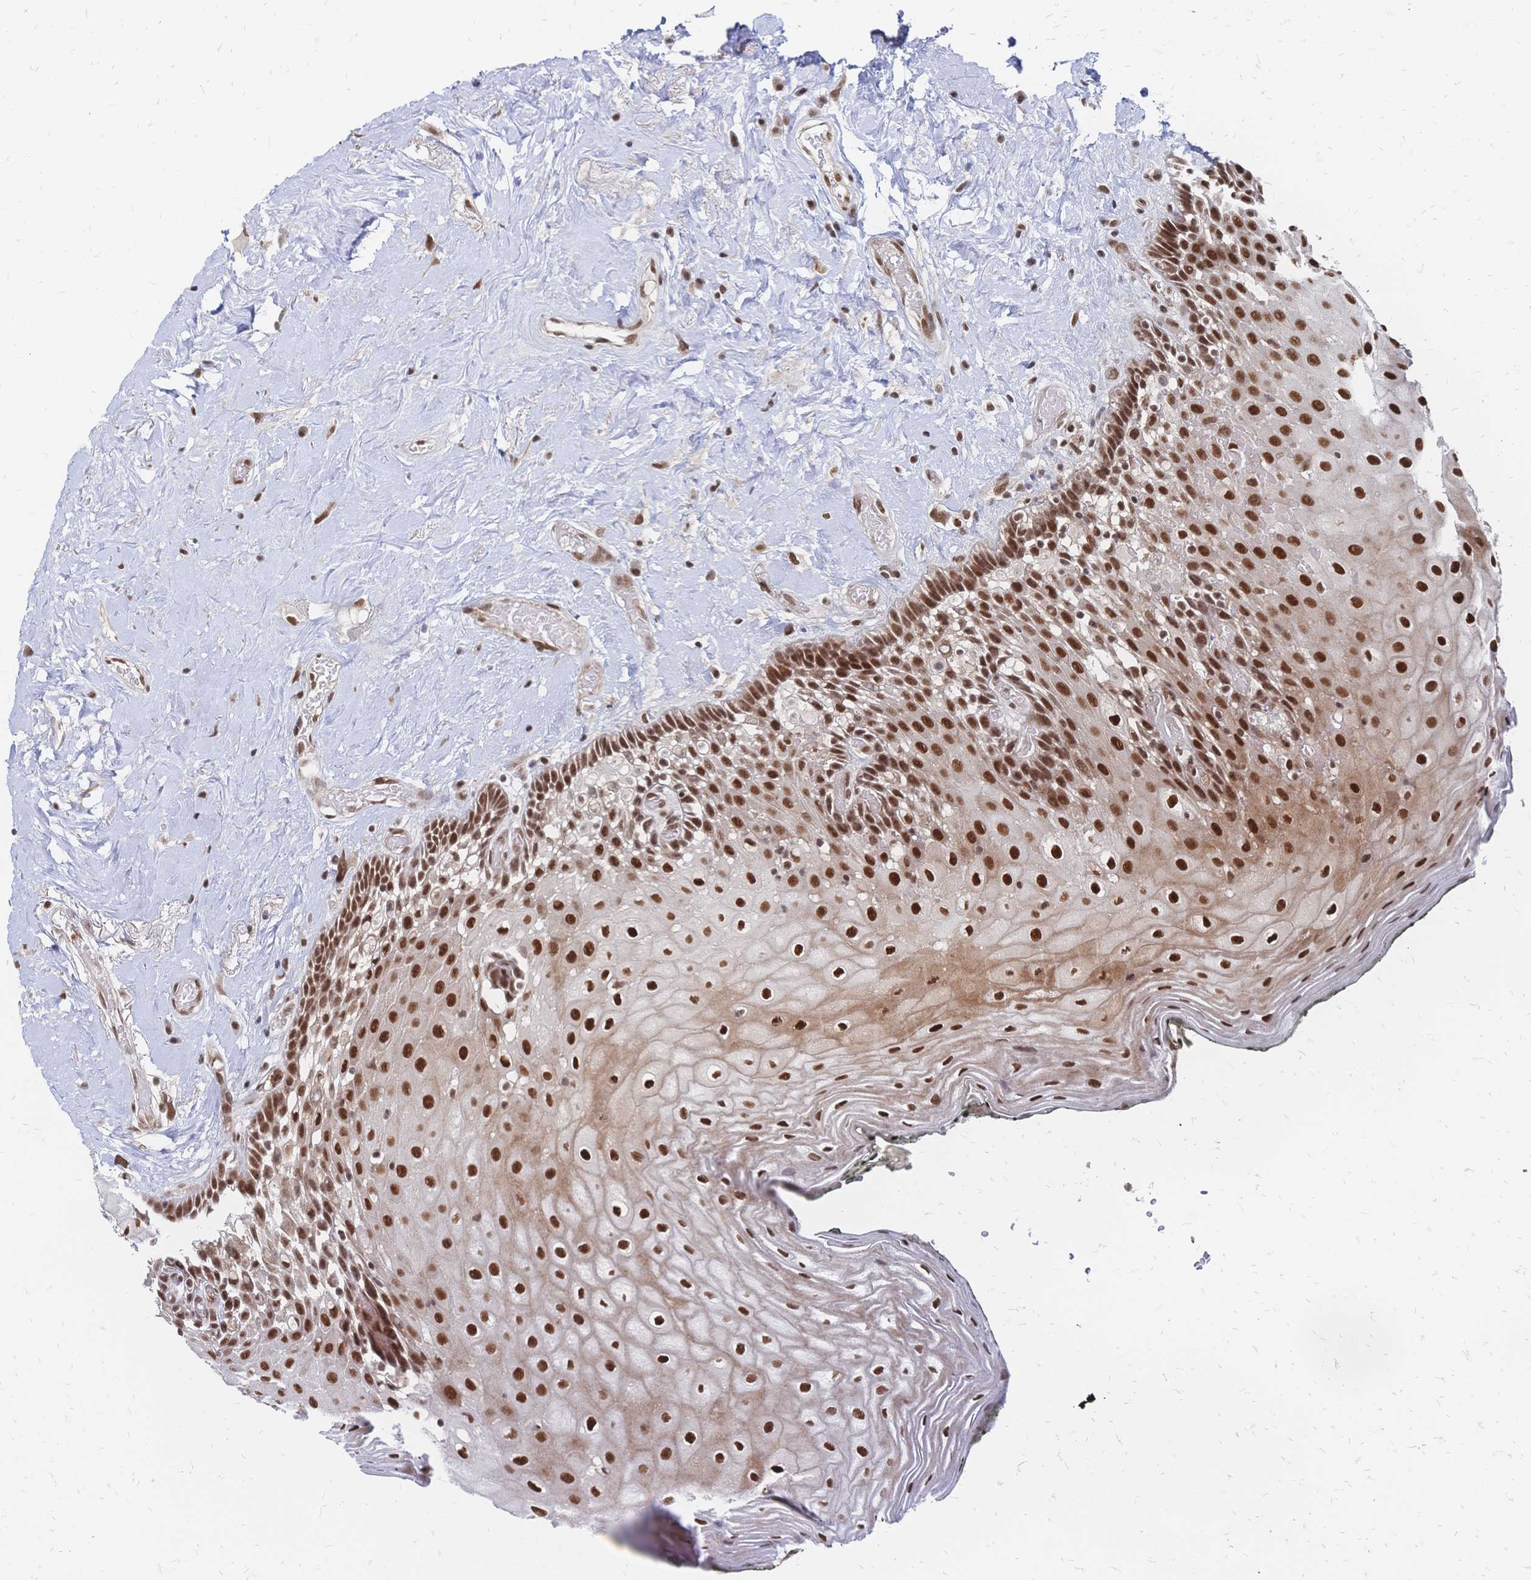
{"staining": {"intensity": "strong", "quantity": ">75%", "location": "nuclear"}, "tissue": "oral mucosa", "cell_type": "Squamous epithelial cells", "image_type": "normal", "snomed": [{"axis": "morphology", "description": "Normal tissue, NOS"}, {"axis": "morphology", "description": "Squamous cell carcinoma, NOS"}, {"axis": "topography", "description": "Oral tissue"}, {"axis": "topography", "description": "Head-Neck"}], "caption": "Immunohistochemical staining of normal human oral mucosa demonstrates >75% levels of strong nuclear protein expression in about >75% of squamous epithelial cells. (DAB IHC with brightfield microscopy, high magnification).", "gene": "NELFA", "patient": {"sex": "male", "age": 64}}